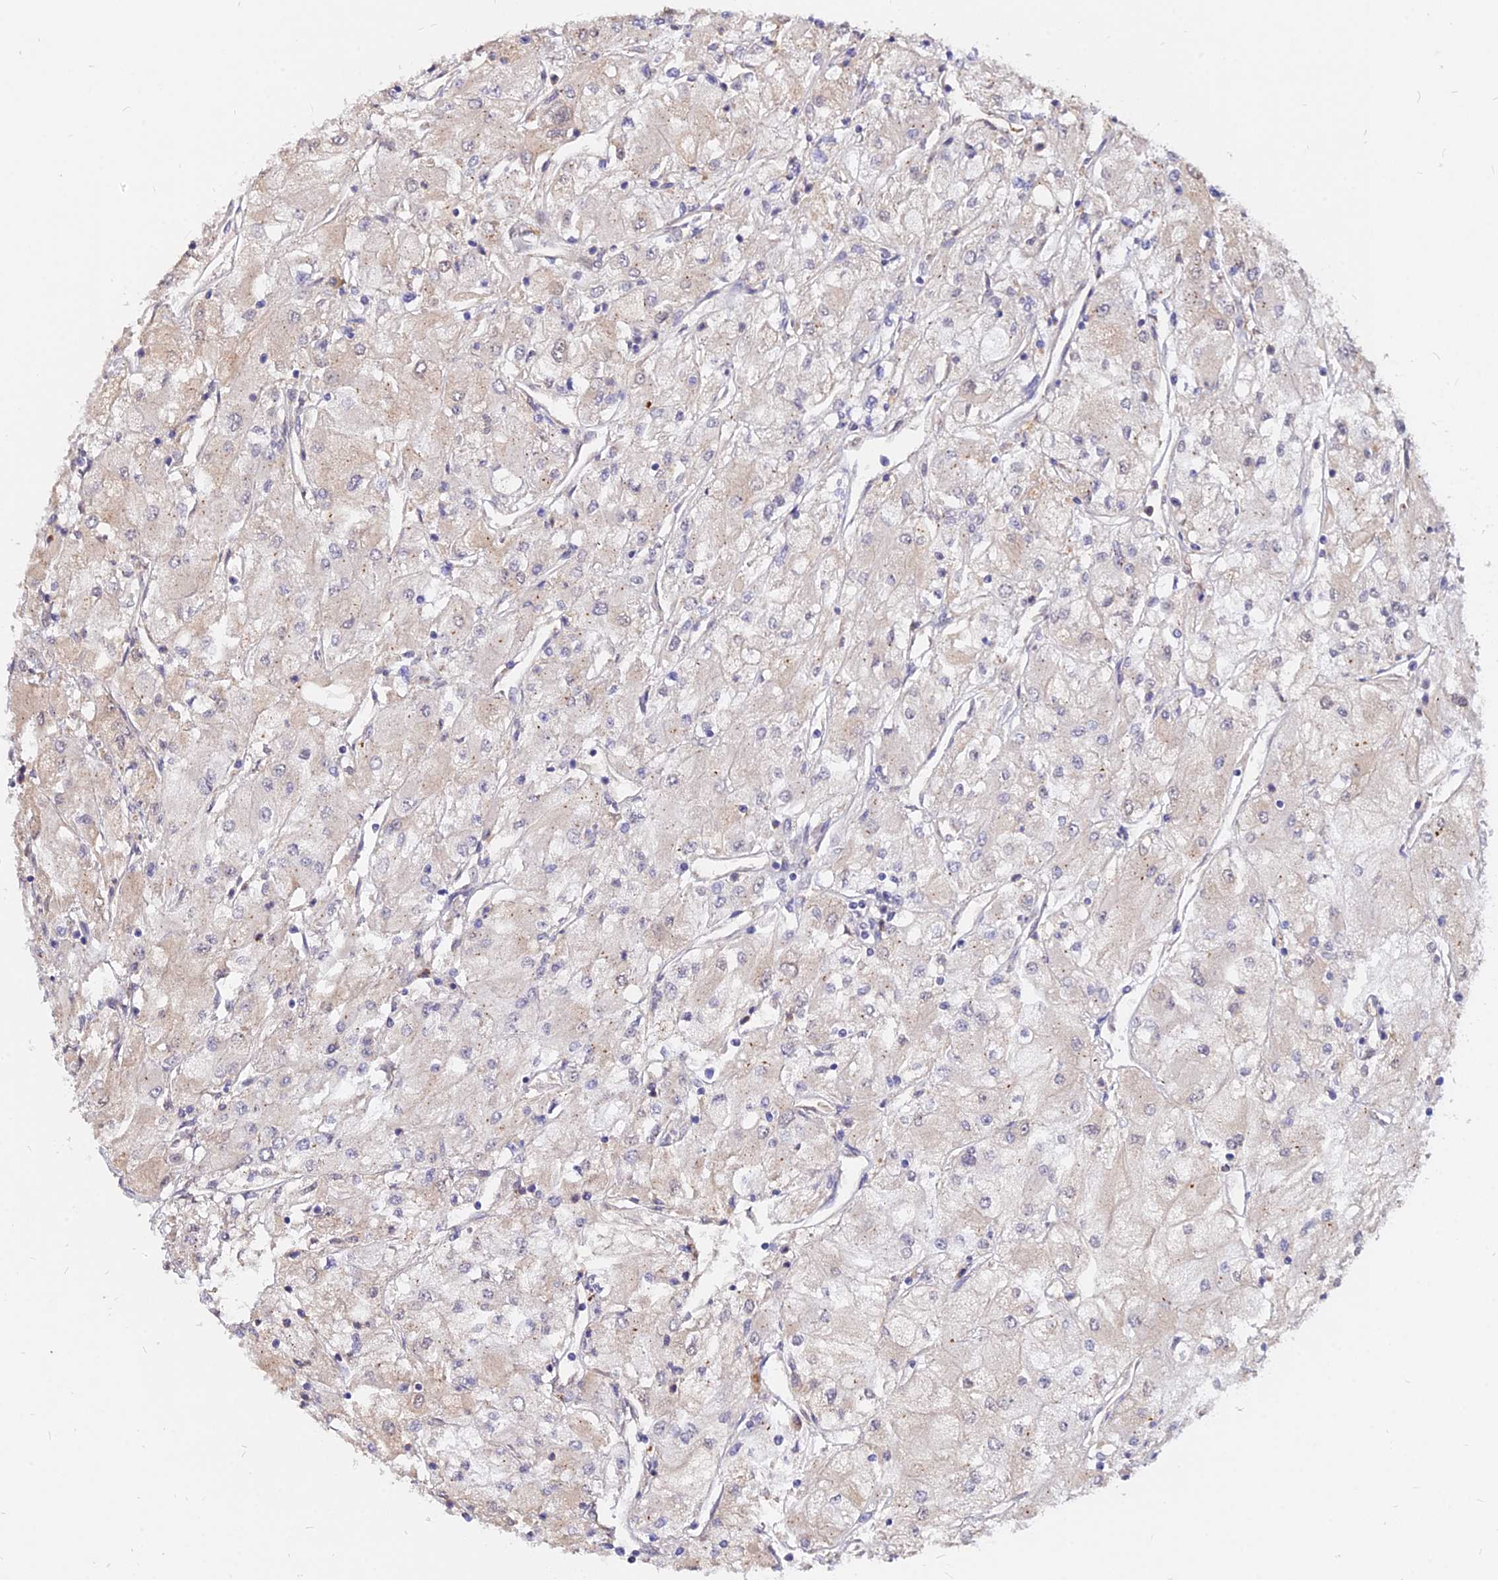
{"staining": {"intensity": "negative", "quantity": "none", "location": "none"}, "tissue": "renal cancer", "cell_type": "Tumor cells", "image_type": "cancer", "snomed": [{"axis": "morphology", "description": "Adenocarcinoma, NOS"}, {"axis": "topography", "description": "Kidney"}], "caption": "Image shows no protein staining in tumor cells of renal cancer (adenocarcinoma) tissue. The staining was performed using DAB (3,3'-diaminobenzidine) to visualize the protein expression in brown, while the nuclei were stained in blue with hematoxylin (Magnification: 20x).", "gene": "C11orf68", "patient": {"sex": "male", "age": 80}}